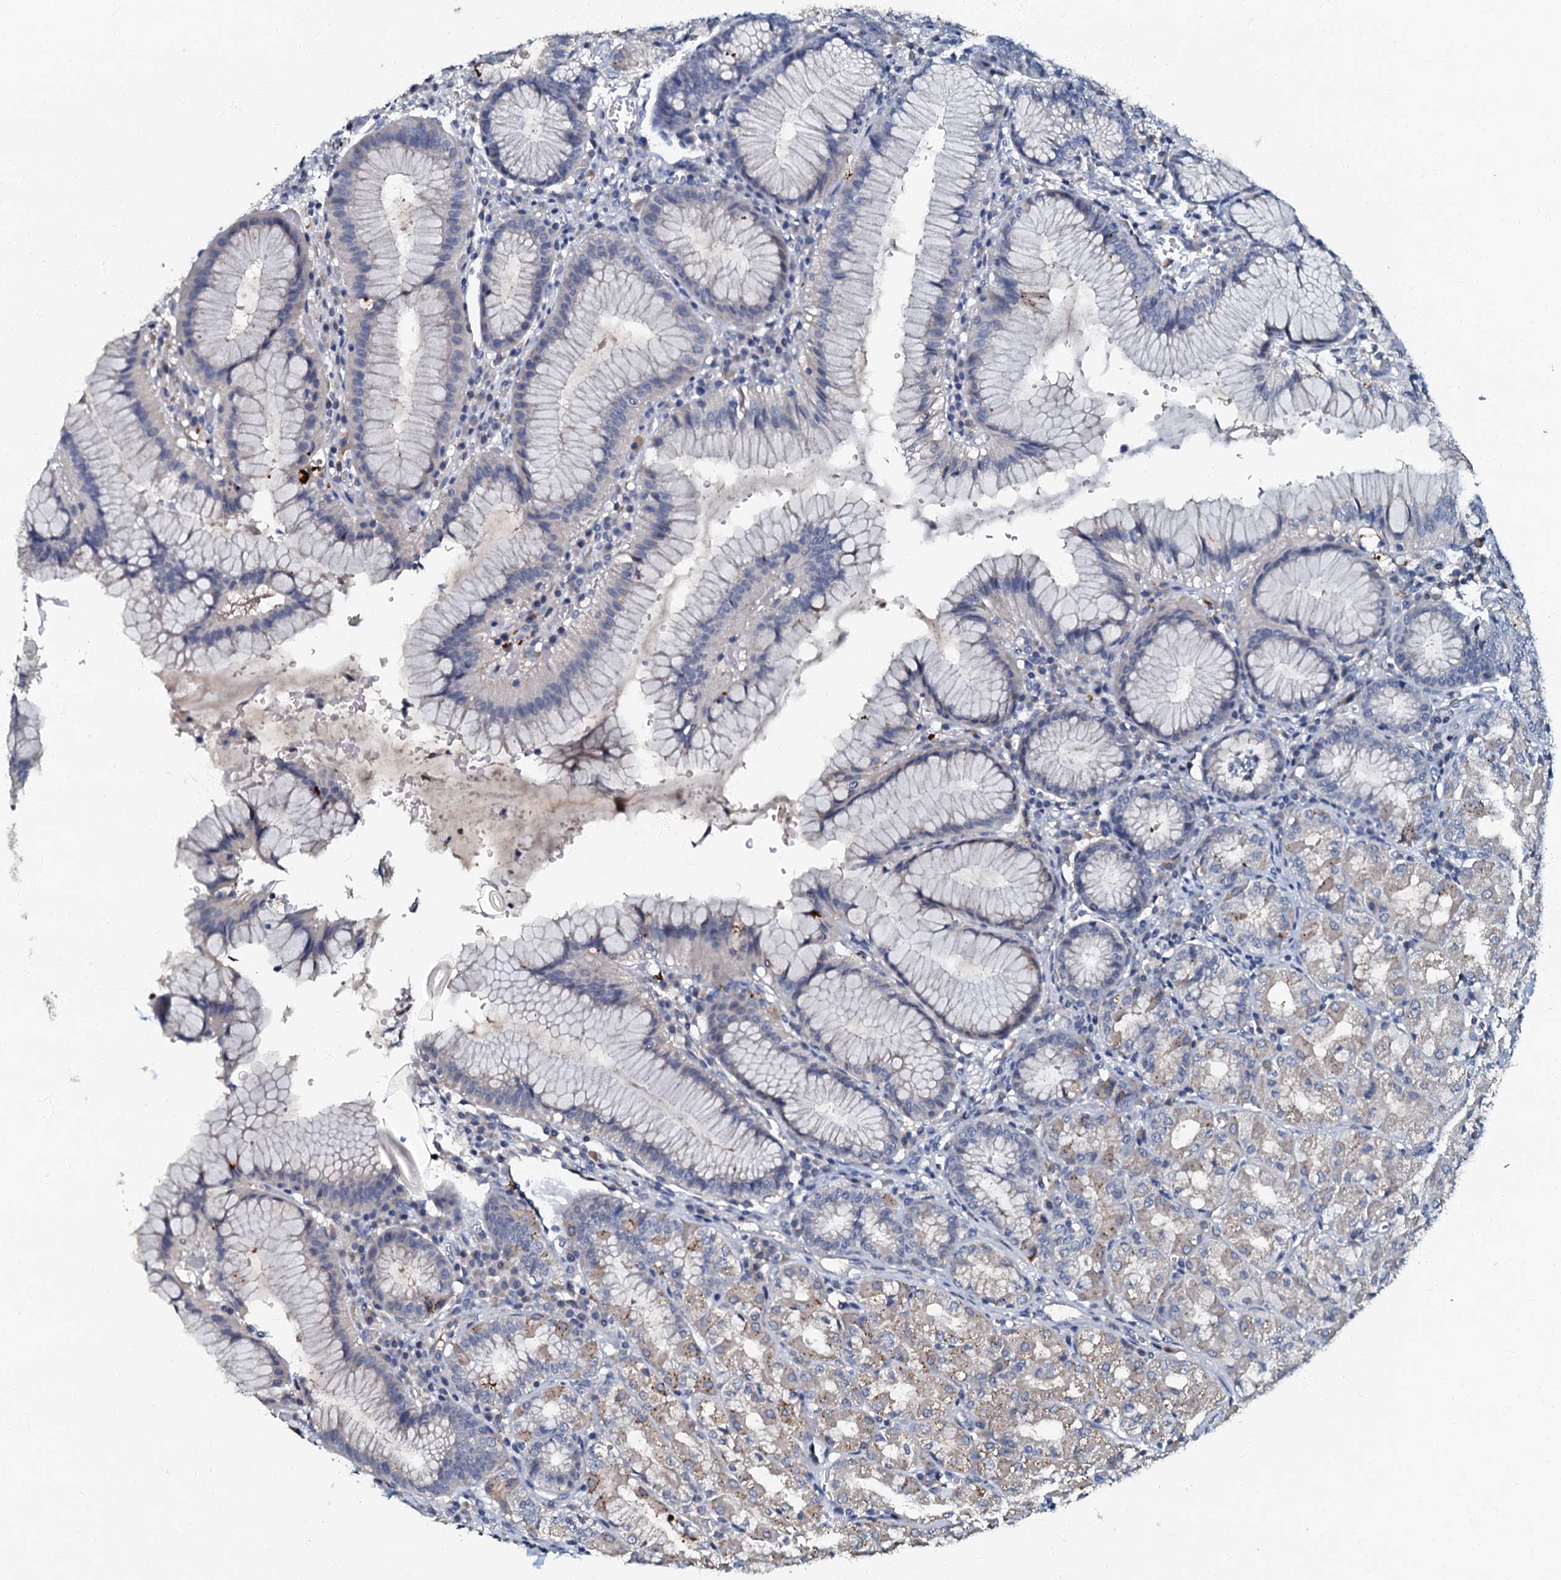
{"staining": {"intensity": "weak", "quantity": "<25%", "location": "cytoplasmic/membranous"}, "tissue": "stomach", "cell_type": "Glandular cells", "image_type": "normal", "snomed": [{"axis": "morphology", "description": "Normal tissue, NOS"}, {"axis": "topography", "description": "Stomach"}], "caption": "DAB (3,3'-diaminobenzidine) immunohistochemical staining of unremarkable stomach exhibits no significant expression in glandular cells.", "gene": "OLAH", "patient": {"sex": "male", "age": 55}}